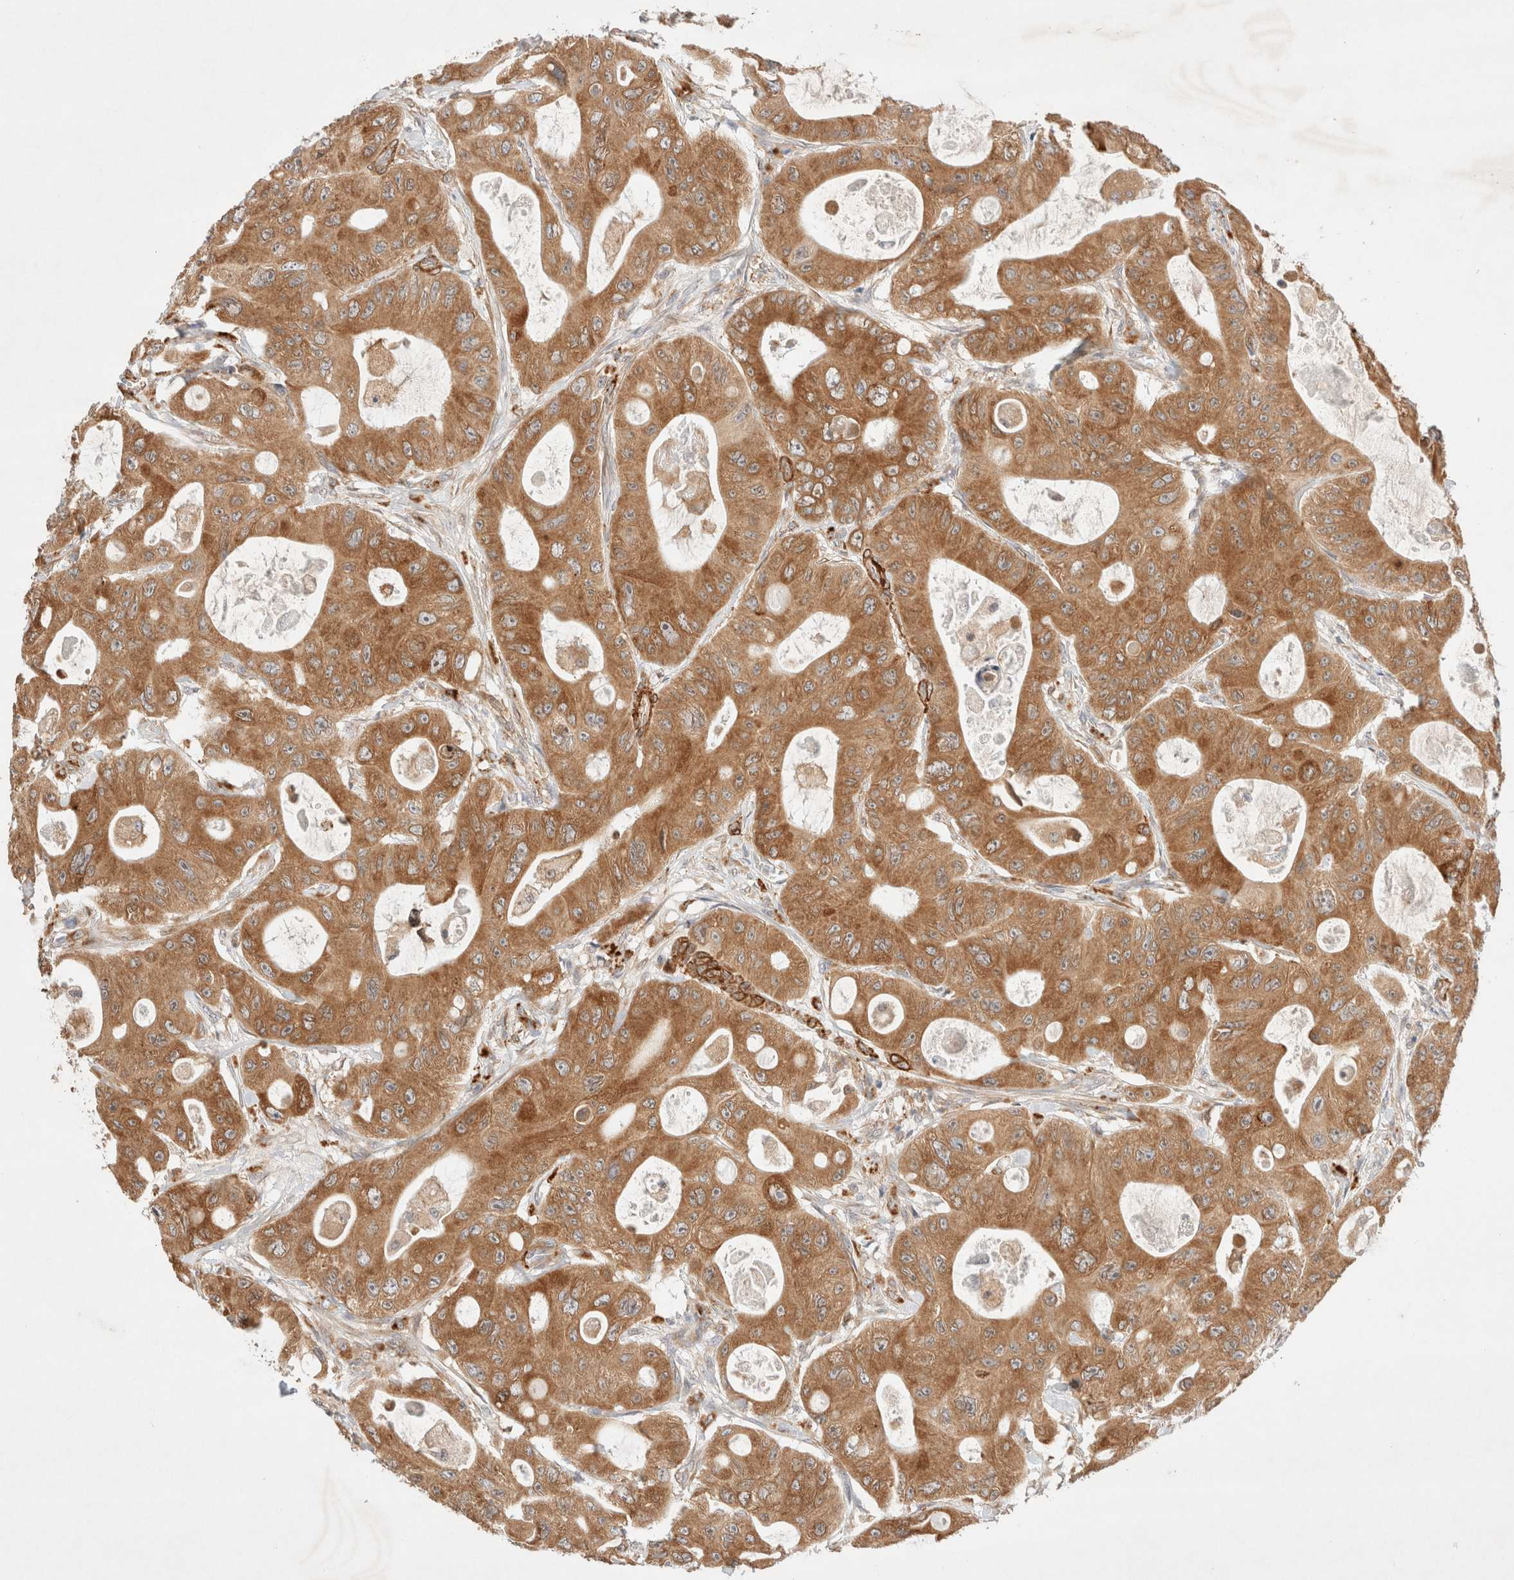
{"staining": {"intensity": "moderate", "quantity": ">75%", "location": "cytoplasmic/membranous"}, "tissue": "colorectal cancer", "cell_type": "Tumor cells", "image_type": "cancer", "snomed": [{"axis": "morphology", "description": "Adenocarcinoma, NOS"}, {"axis": "topography", "description": "Colon"}], "caption": "Colorectal adenocarcinoma stained with immunohistochemistry displays moderate cytoplasmic/membranous staining in about >75% of tumor cells.", "gene": "RRP15", "patient": {"sex": "female", "age": 46}}